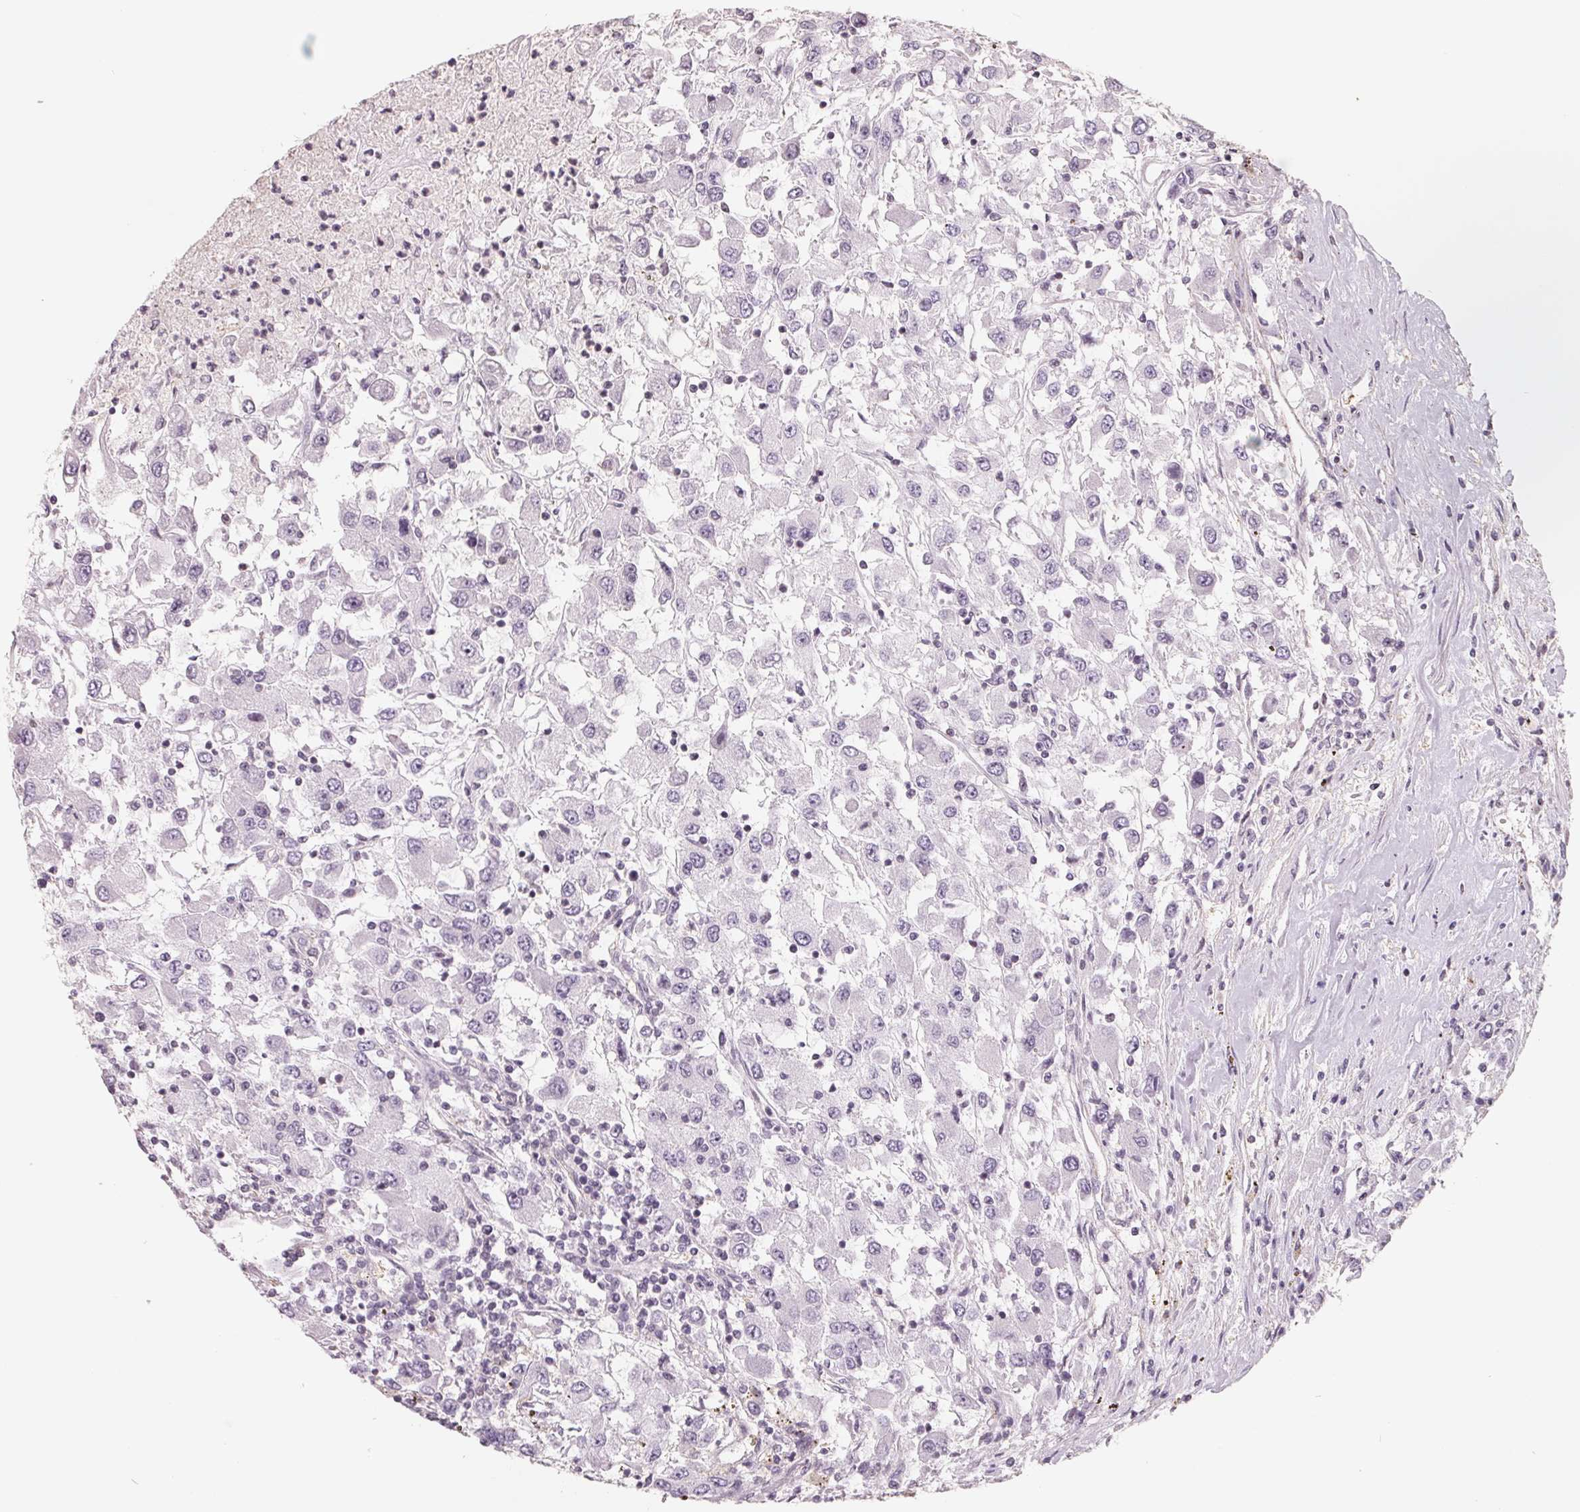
{"staining": {"intensity": "negative", "quantity": "none", "location": "none"}, "tissue": "renal cancer", "cell_type": "Tumor cells", "image_type": "cancer", "snomed": [{"axis": "morphology", "description": "Adenocarcinoma, NOS"}, {"axis": "topography", "description": "Kidney"}], "caption": "Tumor cells are negative for brown protein staining in adenocarcinoma (renal).", "gene": "FTCD", "patient": {"sex": "female", "age": 67}}